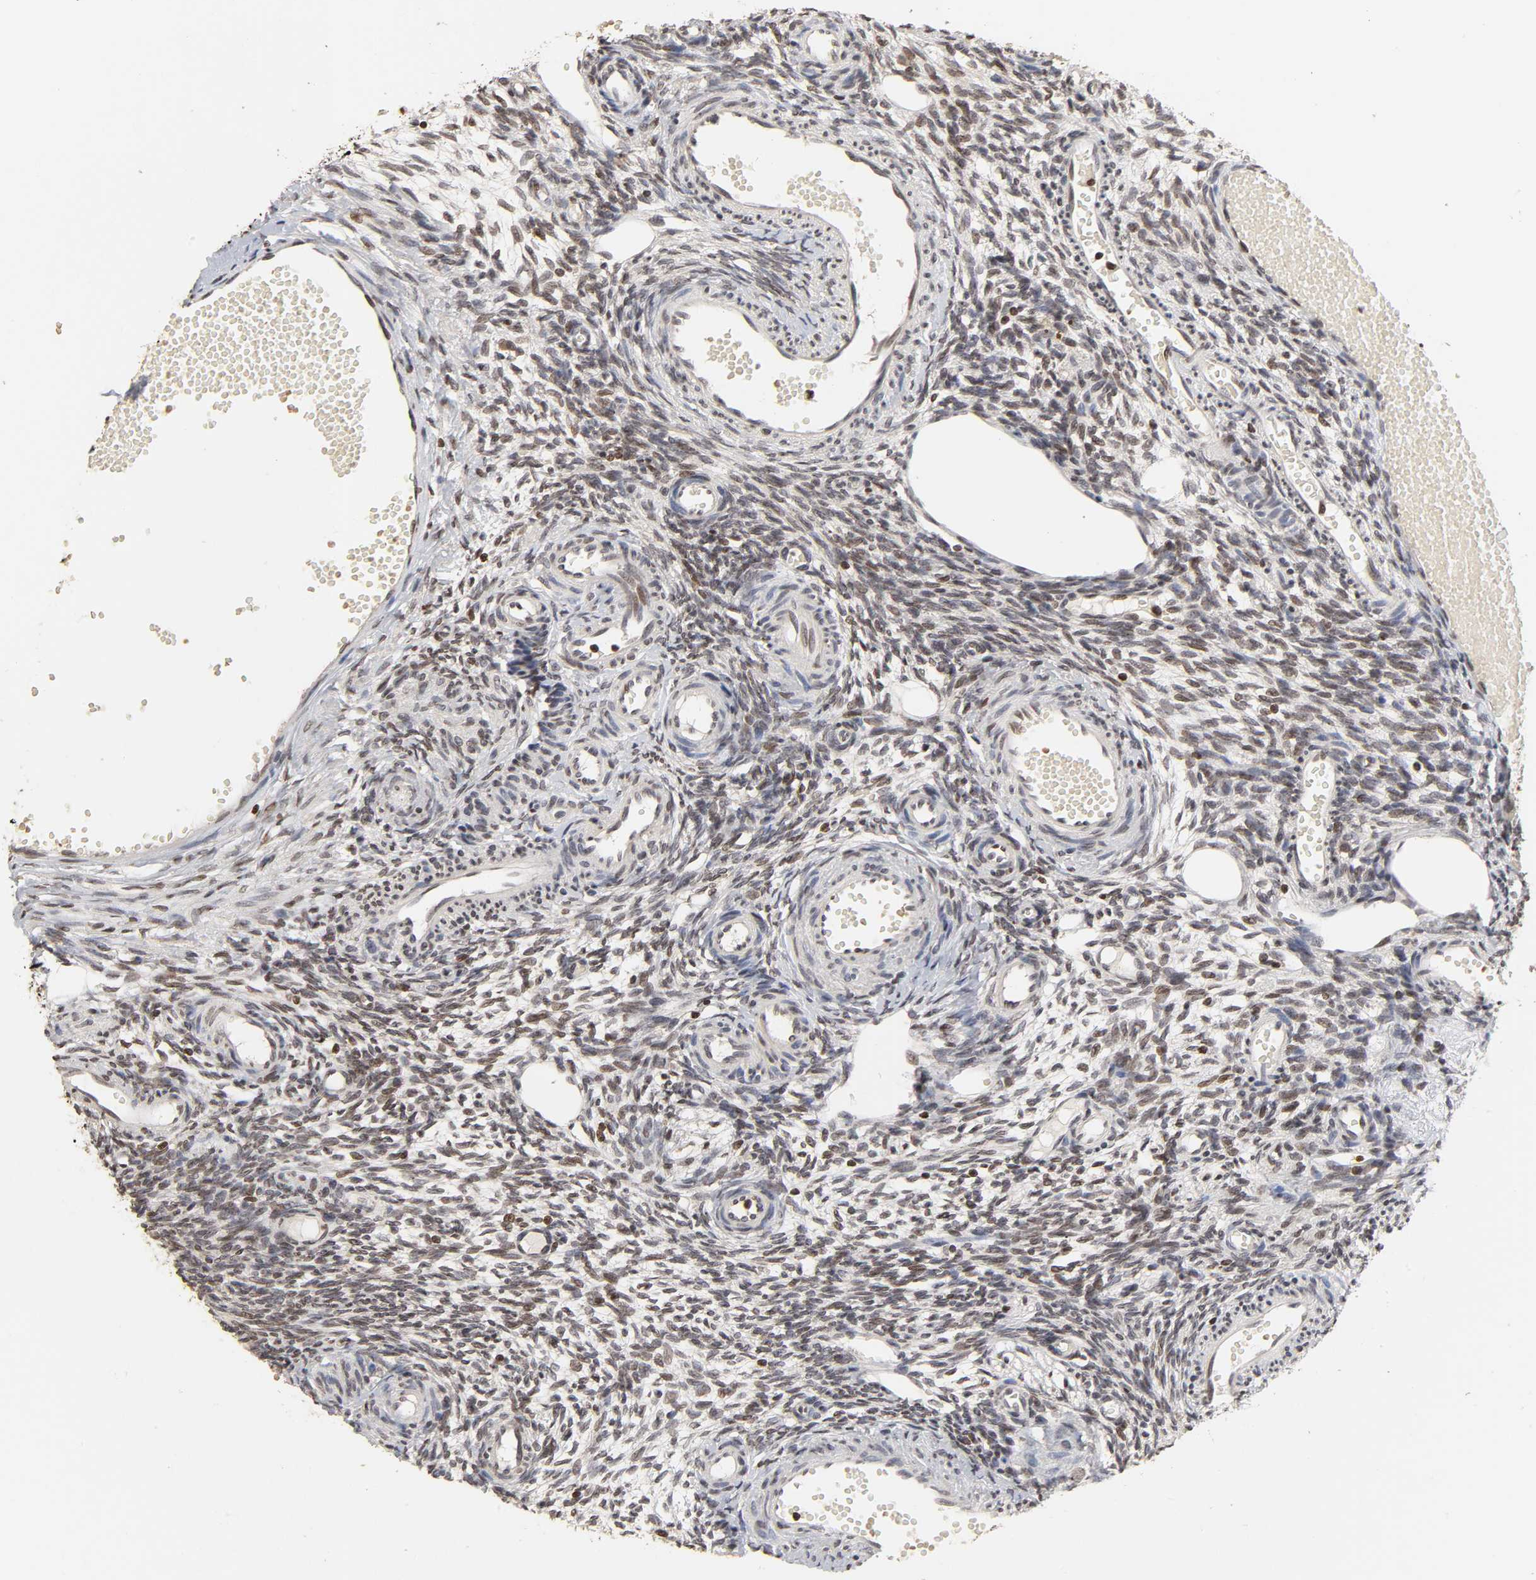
{"staining": {"intensity": "weak", "quantity": "<25%", "location": "nuclear"}, "tissue": "ovary", "cell_type": "Follicle cells", "image_type": "normal", "snomed": [{"axis": "morphology", "description": "Normal tissue, NOS"}, {"axis": "topography", "description": "Ovary"}], "caption": "Immunohistochemistry (IHC) histopathology image of unremarkable ovary: human ovary stained with DAB displays no significant protein expression in follicle cells. (Brightfield microscopy of DAB (3,3'-diaminobenzidine) immunohistochemistry (IHC) at high magnification).", "gene": "ZNF473", "patient": {"sex": "female", "age": 35}}